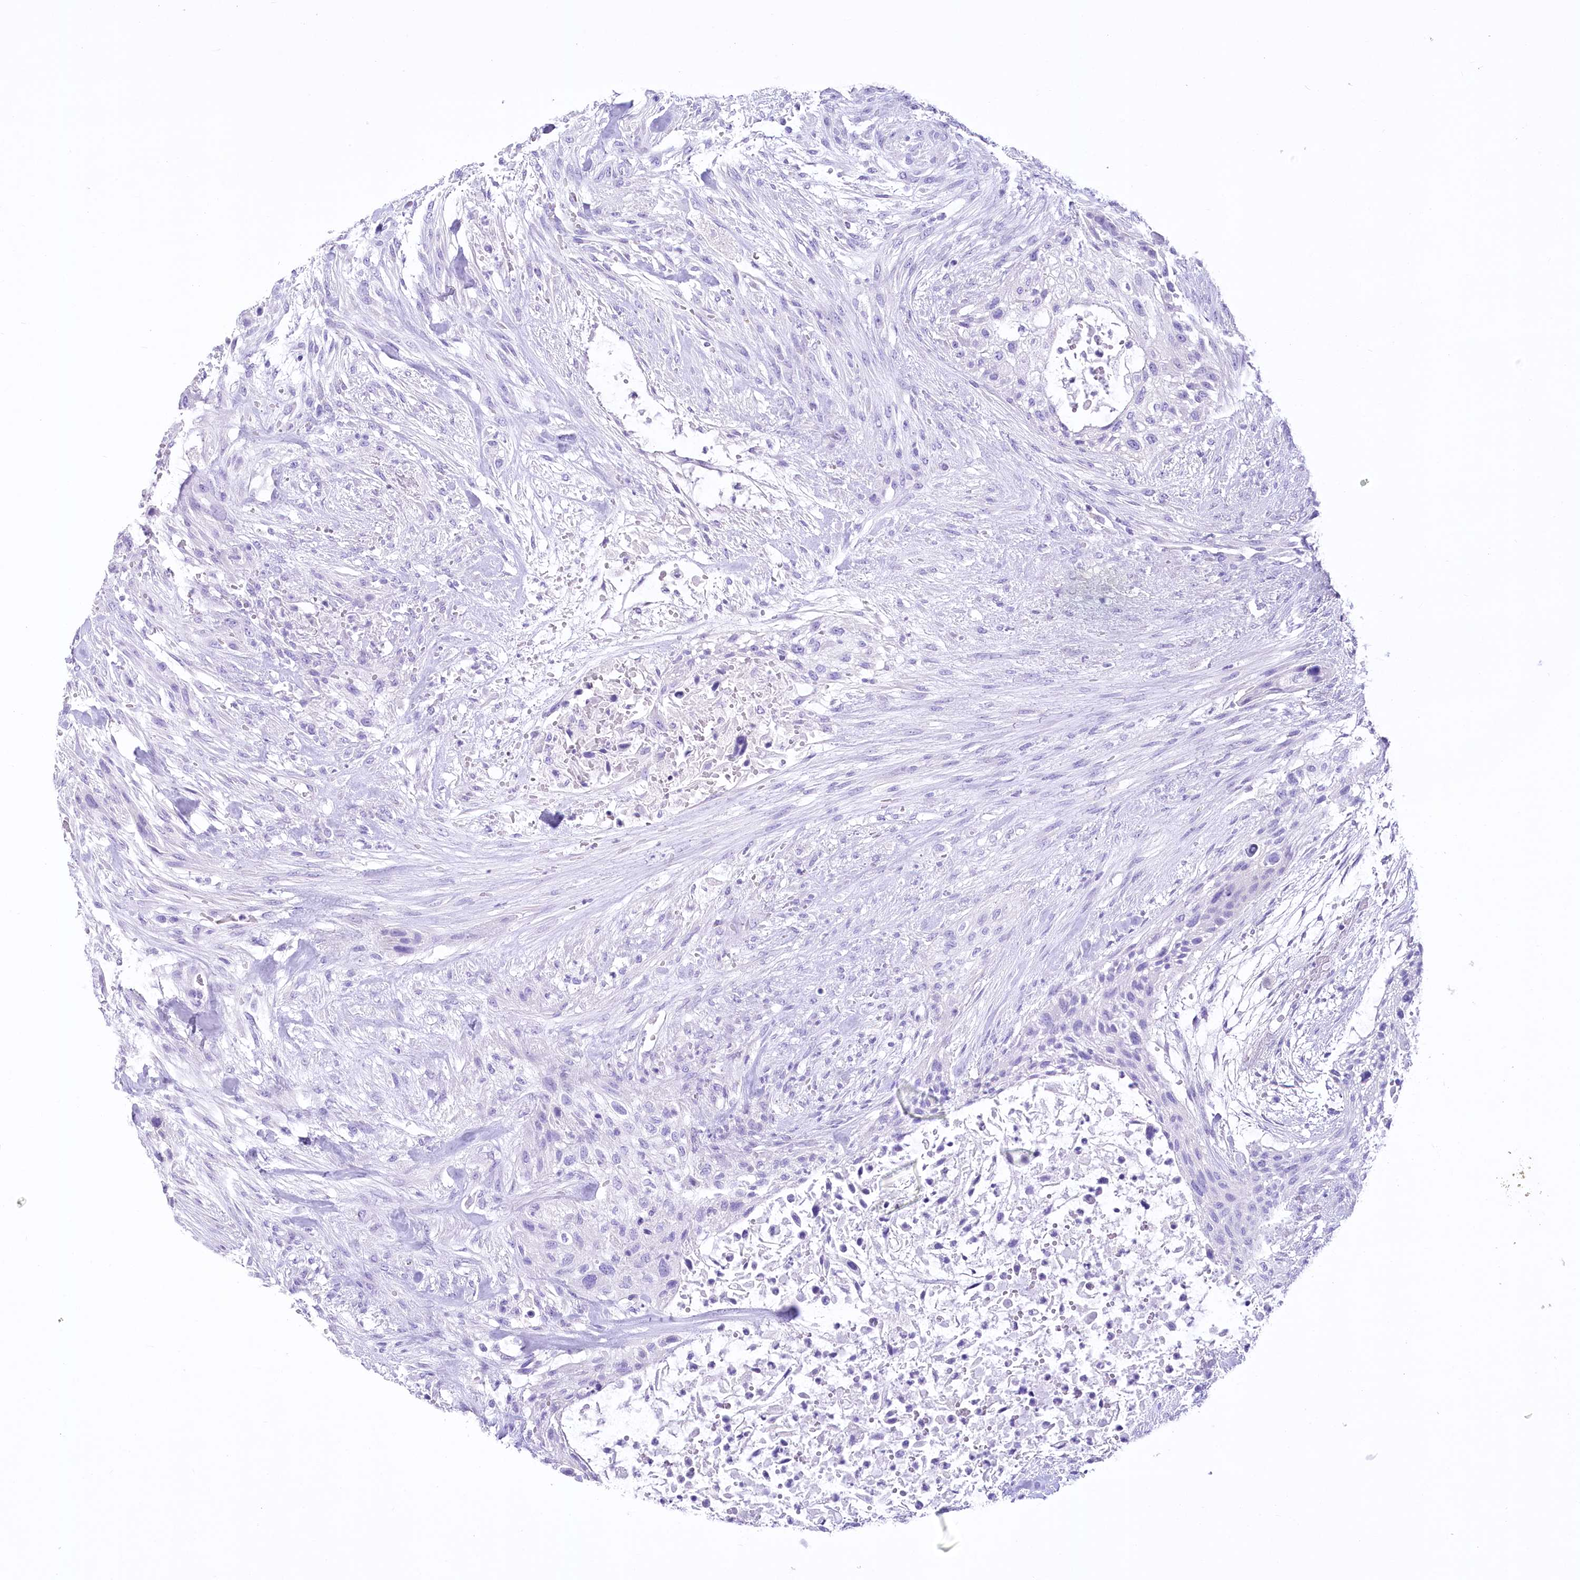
{"staining": {"intensity": "negative", "quantity": "none", "location": "none"}, "tissue": "urothelial cancer", "cell_type": "Tumor cells", "image_type": "cancer", "snomed": [{"axis": "morphology", "description": "Urothelial carcinoma, High grade"}, {"axis": "topography", "description": "Urinary bladder"}], "caption": "Immunohistochemistry (IHC) image of human urothelial cancer stained for a protein (brown), which demonstrates no positivity in tumor cells.", "gene": "PBLD", "patient": {"sex": "male", "age": 35}}